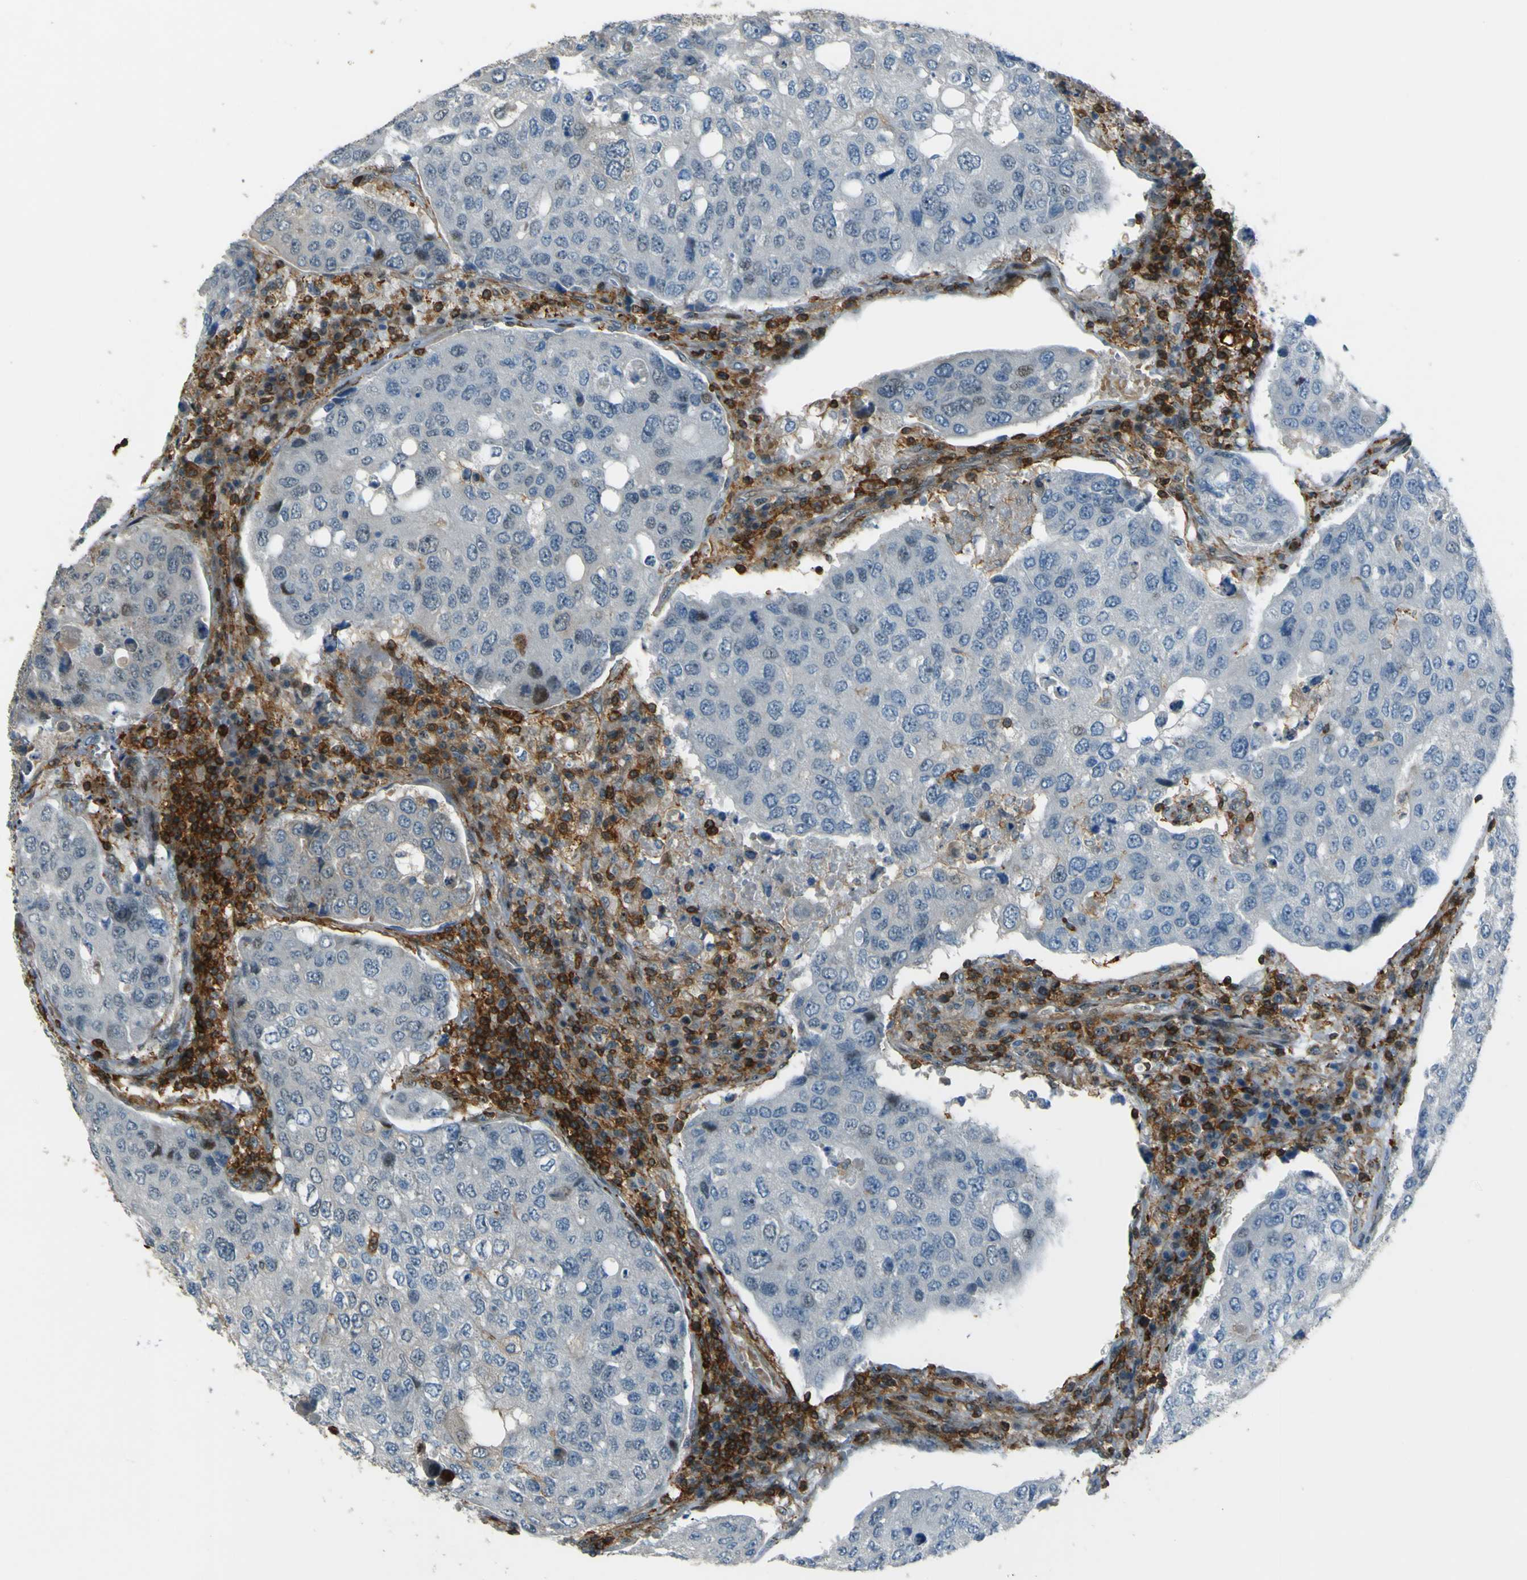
{"staining": {"intensity": "weak", "quantity": "<25%", "location": "nuclear"}, "tissue": "urothelial cancer", "cell_type": "Tumor cells", "image_type": "cancer", "snomed": [{"axis": "morphology", "description": "Urothelial carcinoma, High grade"}, {"axis": "topography", "description": "Lymph node"}, {"axis": "topography", "description": "Urinary bladder"}], "caption": "The micrograph demonstrates no significant positivity in tumor cells of urothelial carcinoma (high-grade).", "gene": "PCDHB5", "patient": {"sex": "male", "age": 51}}